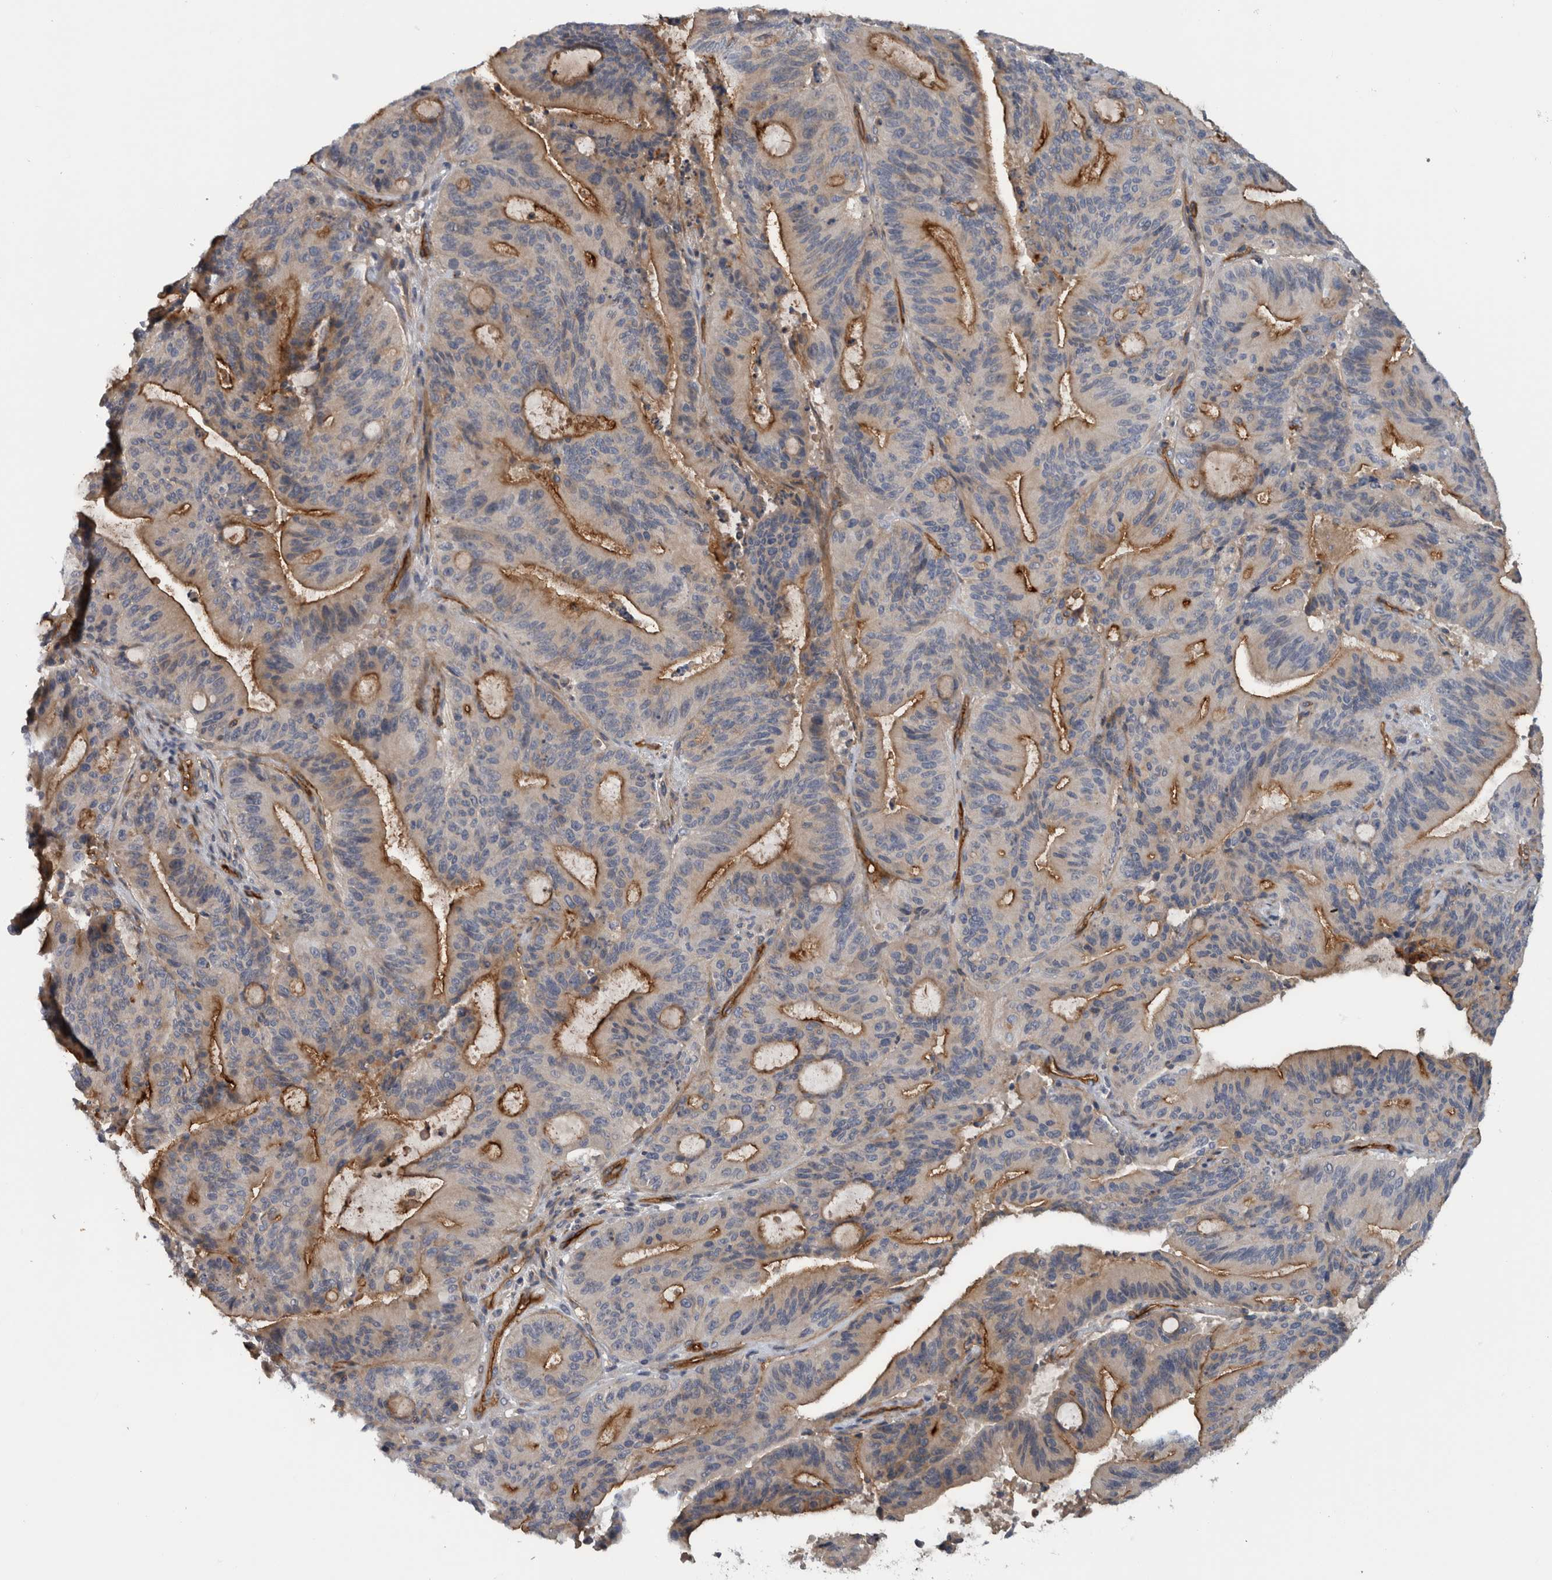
{"staining": {"intensity": "moderate", "quantity": "25%-75%", "location": "cytoplasmic/membranous"}, "tissue": "liver cancer", "cell_type": "Tumor cells", "image_type": "cancer", "snomed": [{"axis": "morphology", "description": "Normal tissue, NOS"}, {"axis": "morphology", "description": "Cholangiocarcinoma"}, {"axis": "topography", "description": "Liver"}, {"axis": "topography", "description": "Peripheral nerve tissue"}], "caption": "Brown immunohistochemical staining in liver cancer (cholangiocarcinoma) displays moderate cytoplasmic/membranous staining in about 25%-75% of tumor cells.", "gene": "CD59", "patient": {"sex": "female", "age": 73}}